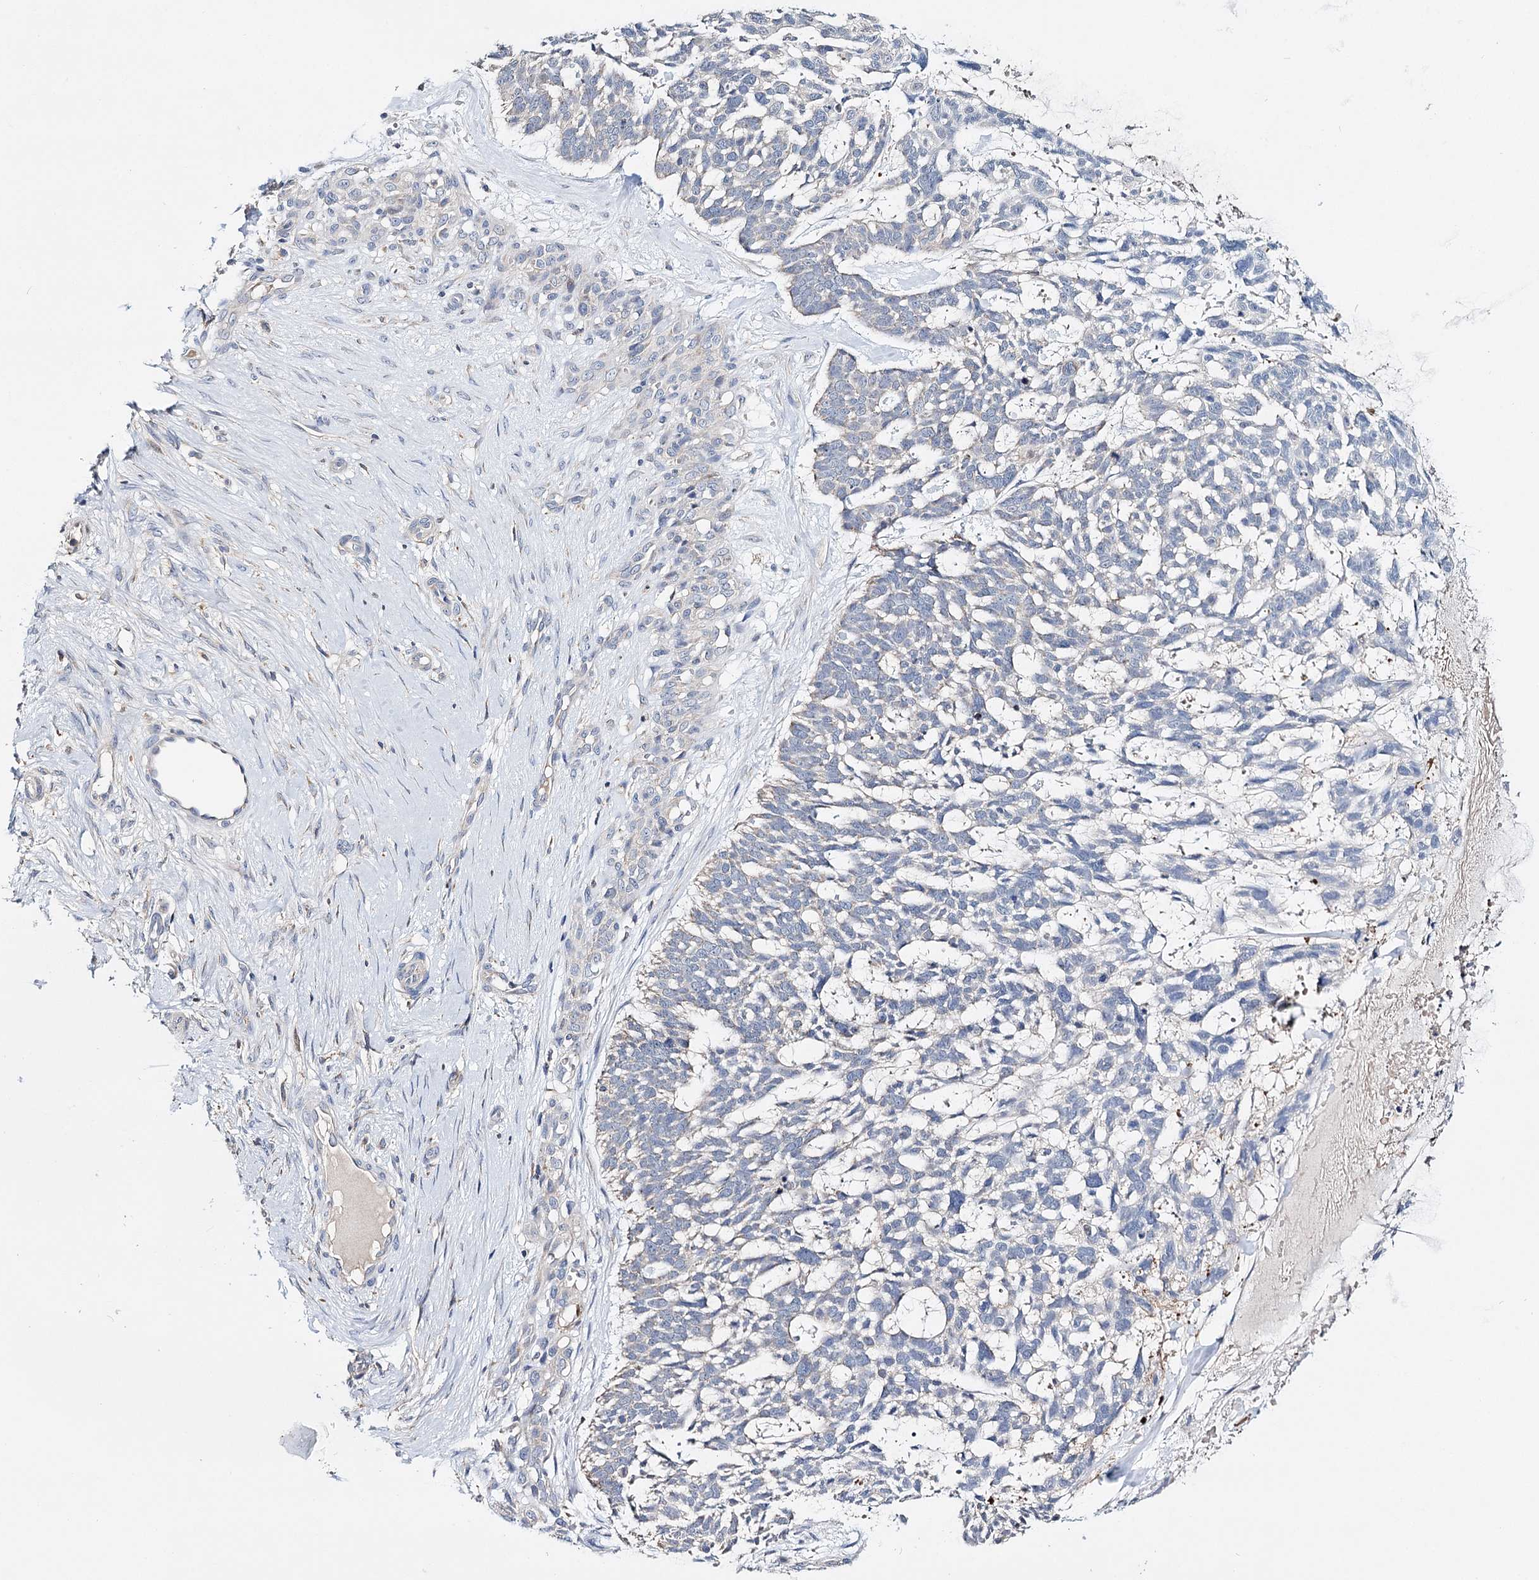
{"staining": {"intensity": "negative", "quantity": "none", "location": "none"}, "tissue": "skin cancer", "cell_type": "Tumor cells", "image_type": "cancer", "snomed": [{"axis": "morphology", "description": "Basal cell carcinoma"}, {"axis": "topography", "description": "Skin"}], "caption": "Tumor cells show no significant positivity in skin cancer (basal cell carcinoma). The staining is performed using DAB brown chromogen with nuclei counter-stained in using hematoxylin.", "gene": "CFAP46", "patient": {"sex": "male", "age": 88}}